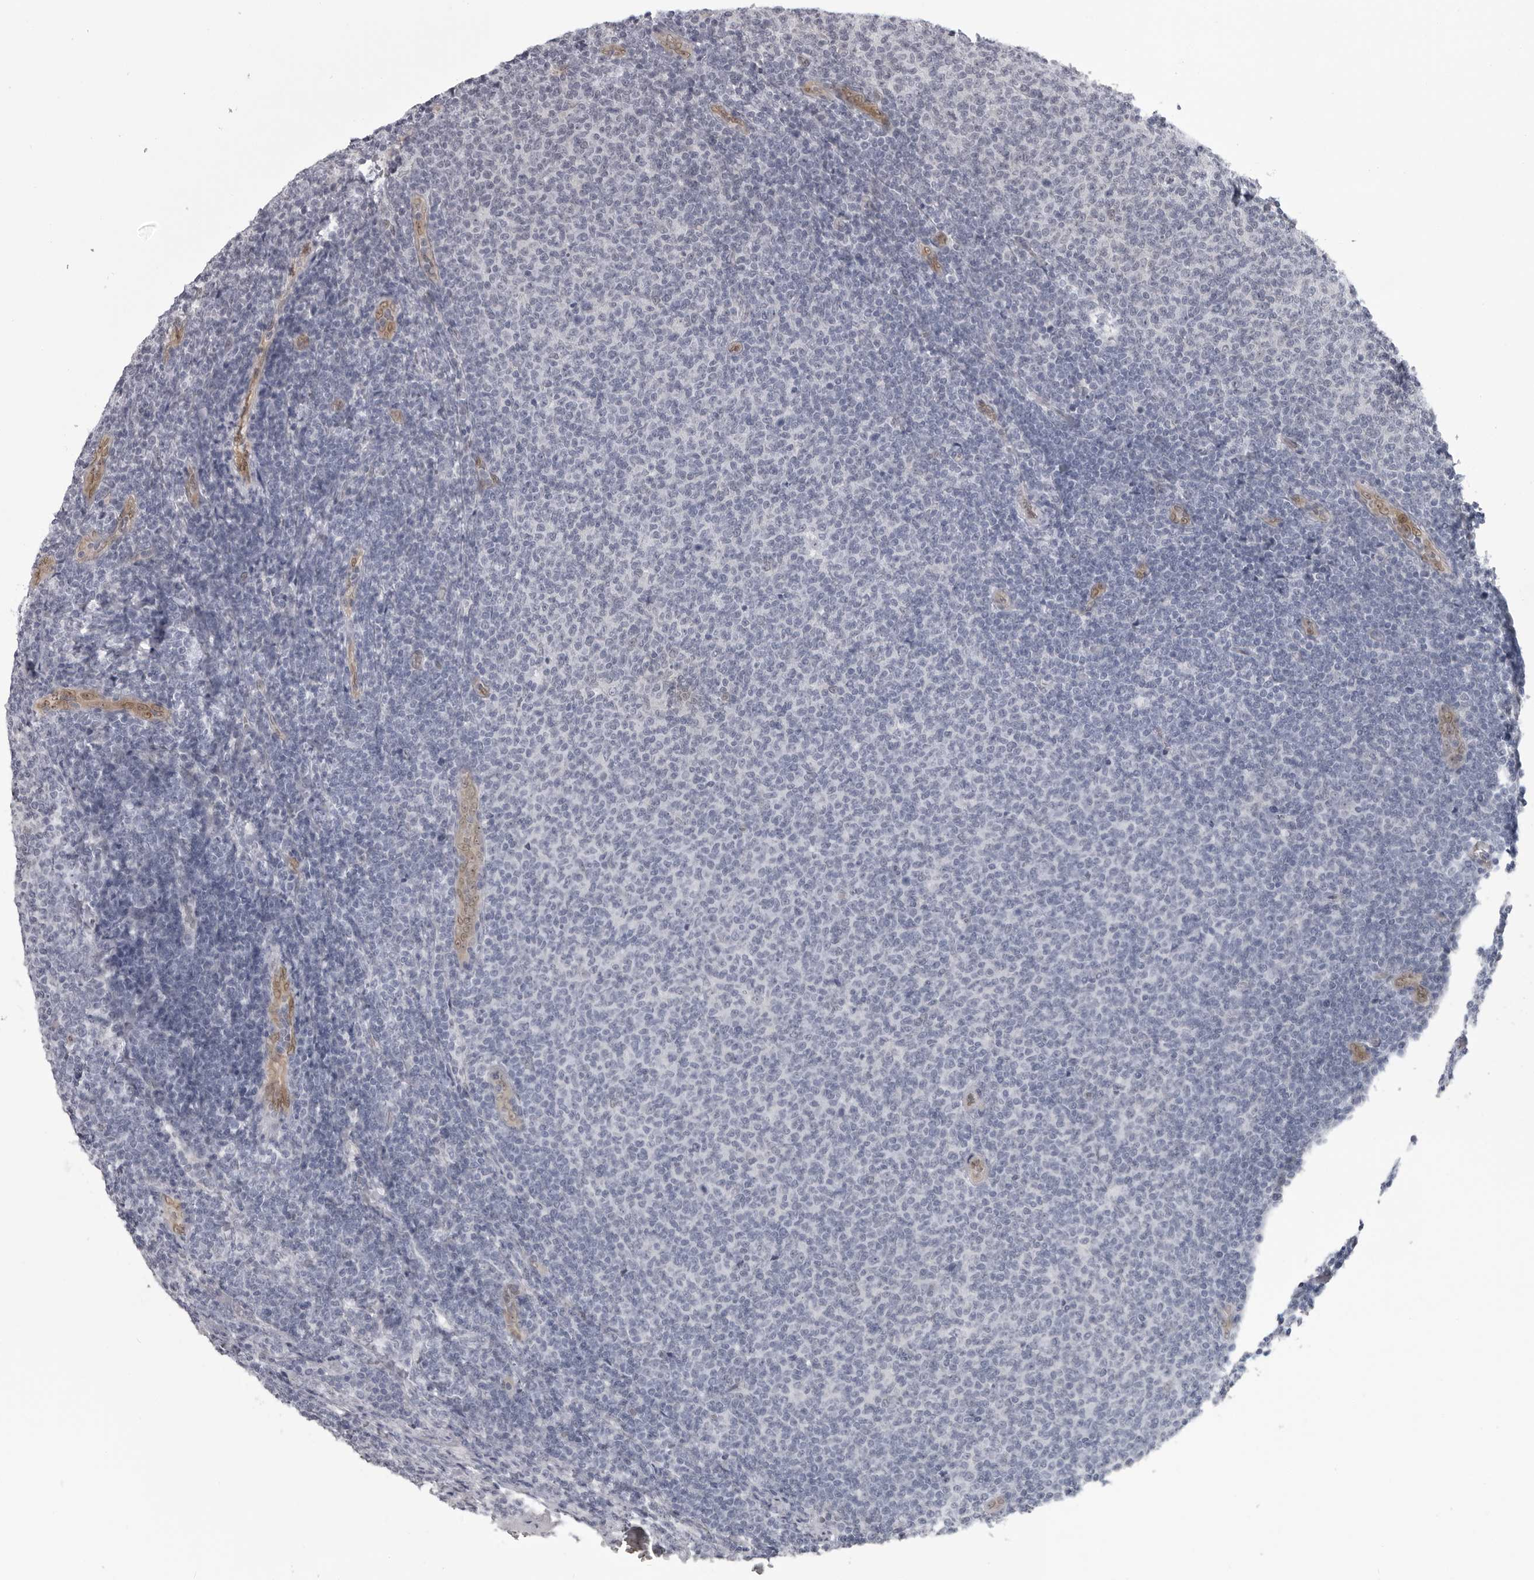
{"staining": {"intensity": "negative", "quantity": "none", "location": "none"}, "tissue": "lymphoma", "cell_type": "Tumor cells", "image_type": "cancer", "snomed": [{"axis": "morphology", "description": "Malignant lymphoma, non-Hodgkin's type, Low grade"}, {"axis": "topography", "description": "Lymph node"}], "caption": "DAB (3,3'-diaminobenzidine) immunohistochemical staining of human malignant lymphoma, non-Hodgkin's type (low-grade) demonstrates no significant staining in tumor cells. Brightfield microscopy of immunohistochemistry stained with DAB (3,3'-diaminobenzidine) (brown) and hematoxylin (blue), captured at high magnification.", "gene": "MAPK12", "patient": {"sex": "male", "age": 66}}